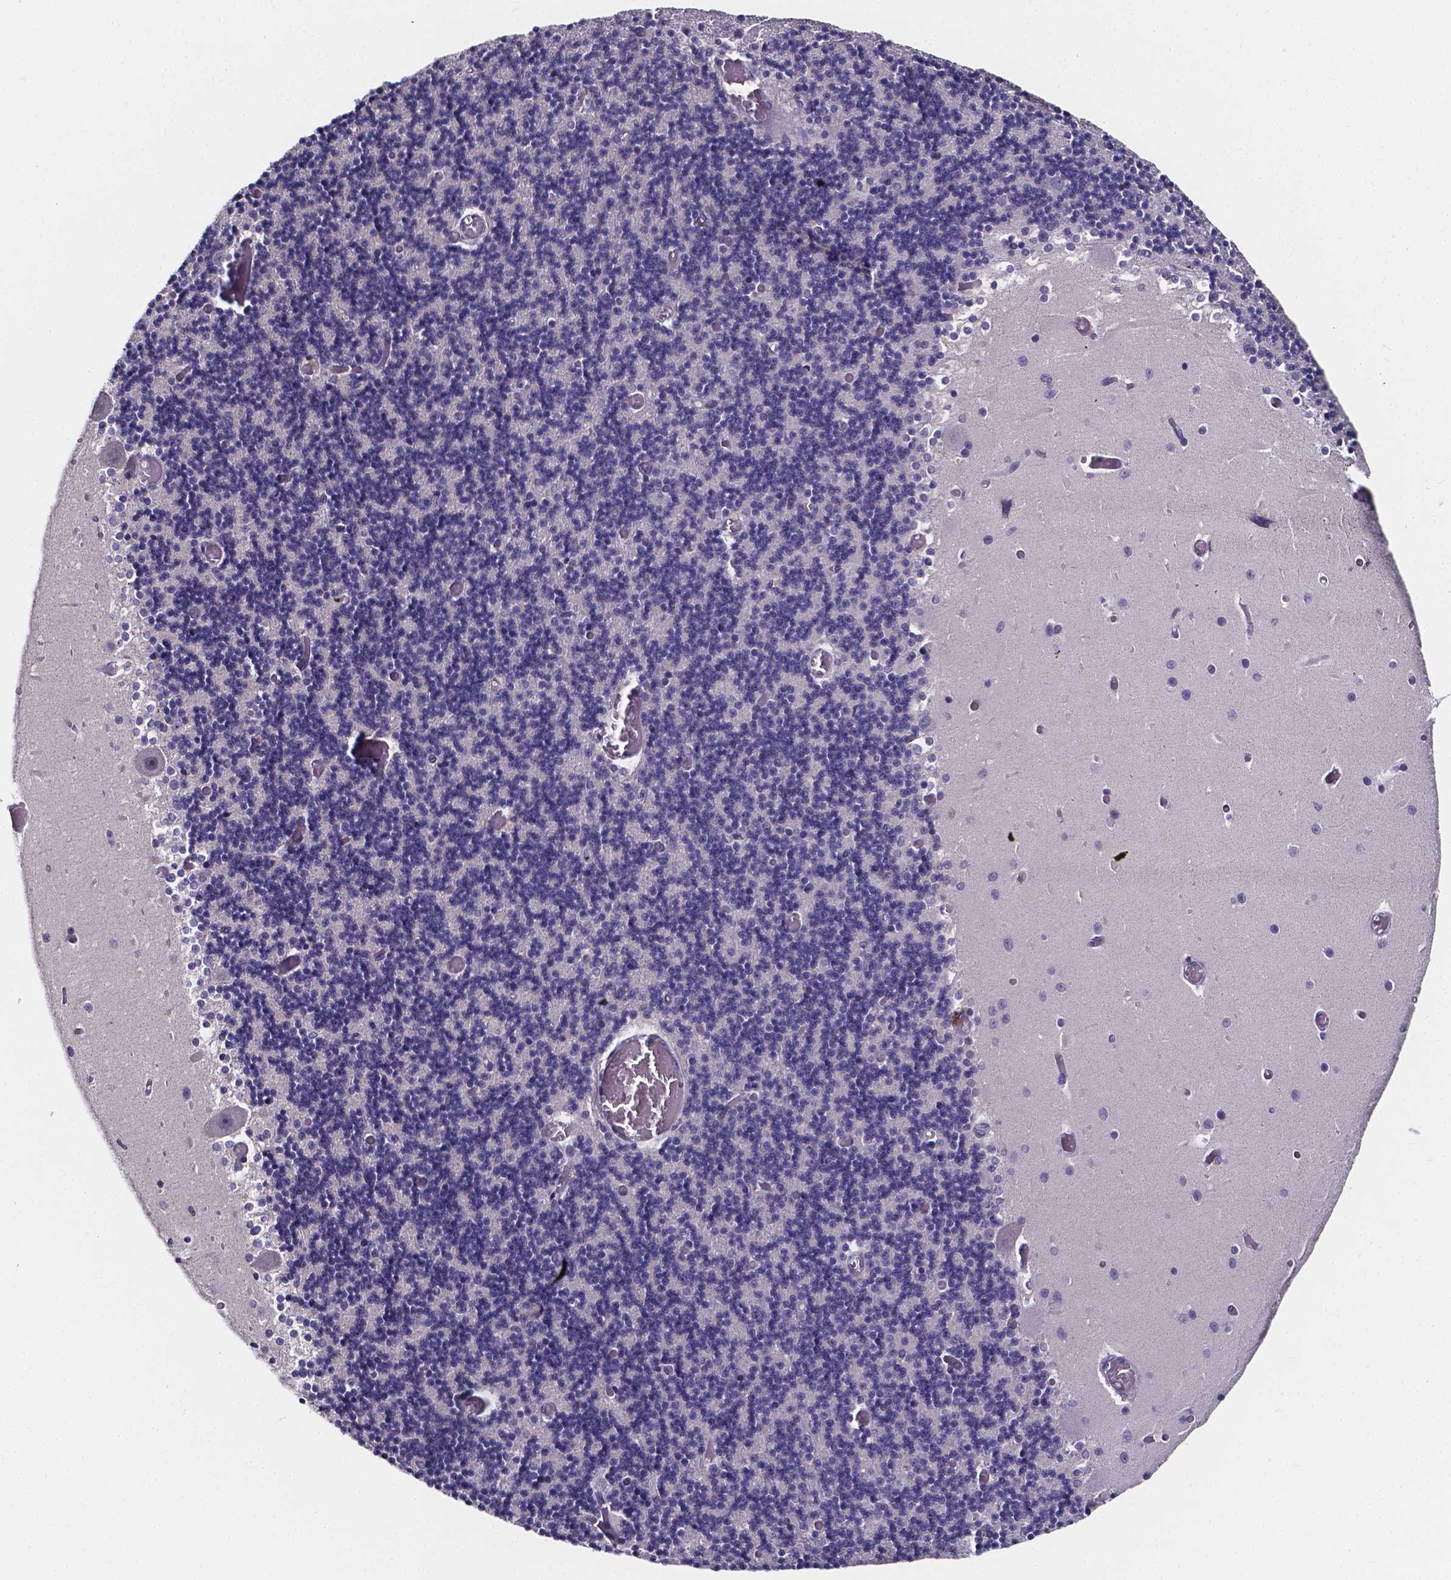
{"staining": {"intensity": "negative", "quantity": "none", "location": "none"}, "tissue": "cerebellum", "cell_type": "Cells in granular layer", "image_type": "normal", "snomed": [{"axis": "morphology", "description": "Normal tissue, NOS"}, {"axis": "topography", "description": "Cerebellum"}], "caption": "High power microscopy micrograph of an immunohistochemistry (IHC) photomicrograph of benign cerebellum, revealing no significant expression in cells in granular layer. Nuclei are stained in blue.", "gene": "SPOCD1", "patient": {"sex": "female", "age": 28}}